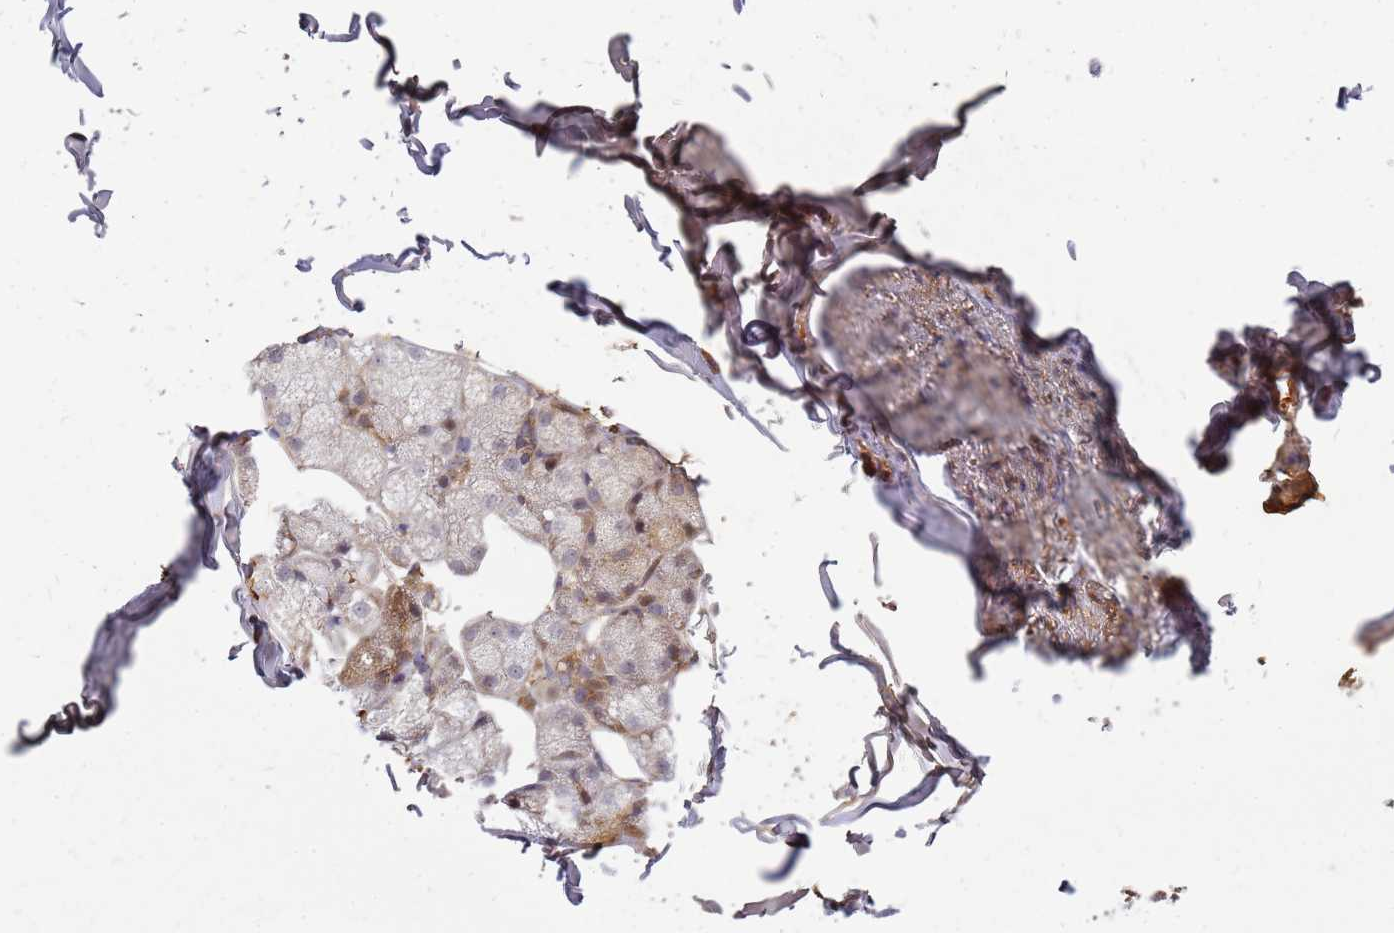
{"staining": {"intensity": "weak", "quantity": ">75%", "location": "cytoplasmic/membranous"}, "tissue": "adipose tissue", "cell_type": "Adipocytes", "image_type": "normal", "snomed": [{"axis": "morphology", "description": "Normal tissue, NOS"}, {"axis": "topography", "description": "Salivary gland"}, {"axis": "topography", "description": "Peripheral nerve tissue"}], "caption": "Immunohistochemistry (IHC) (DAB) staining of benign human adipose tissue demonstrates weak cytoplasmic/membranous protein staining in about >75% of adipocytes. The protein is stained brown, and the nuclei are stained in blue (DAB IHC with brightfield microscopy, high magnification).", "gene": "CCDC159", "patient": {"sex": "male", "age": 38}}